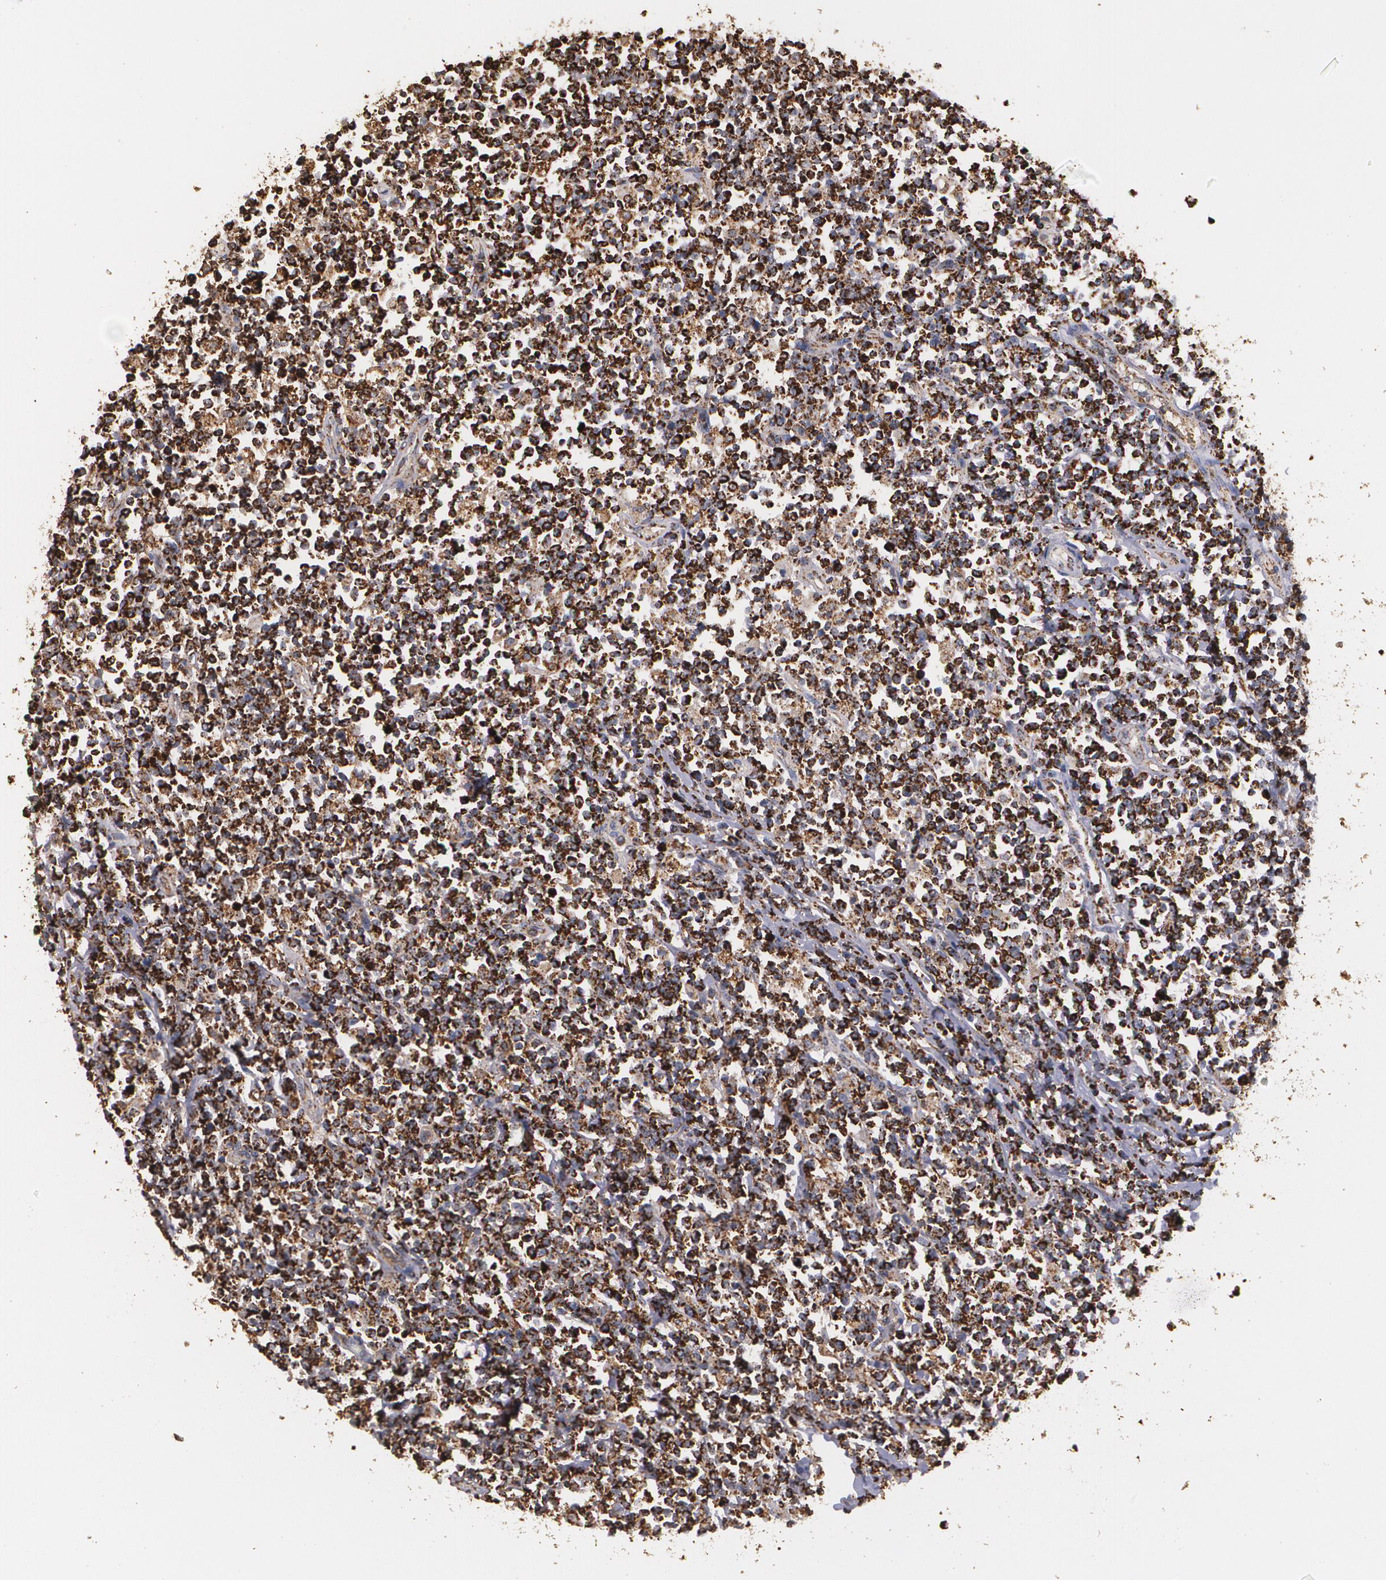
{"staining": {"intensity": "strong", "quantity": ">75%", "location": "cytoplasmic/membranous"}, "tissue": "lymphoma", "cell_type": "Tumor cells", "image_type": "cancer", "snomed": [{"axis": "morphology", "description": "Malignant lymphoma, non-Hodgkin's type, High grade"}, {"axis": "topography", "description": "Colon"}], "caption": "Protein expression analysis of human lymphoma reveals strong cytoplasmic/membranous expression in about >75% of tumor cells.", "gene": "HSPD1", "patient": {"sex": "male", "age": 82}}